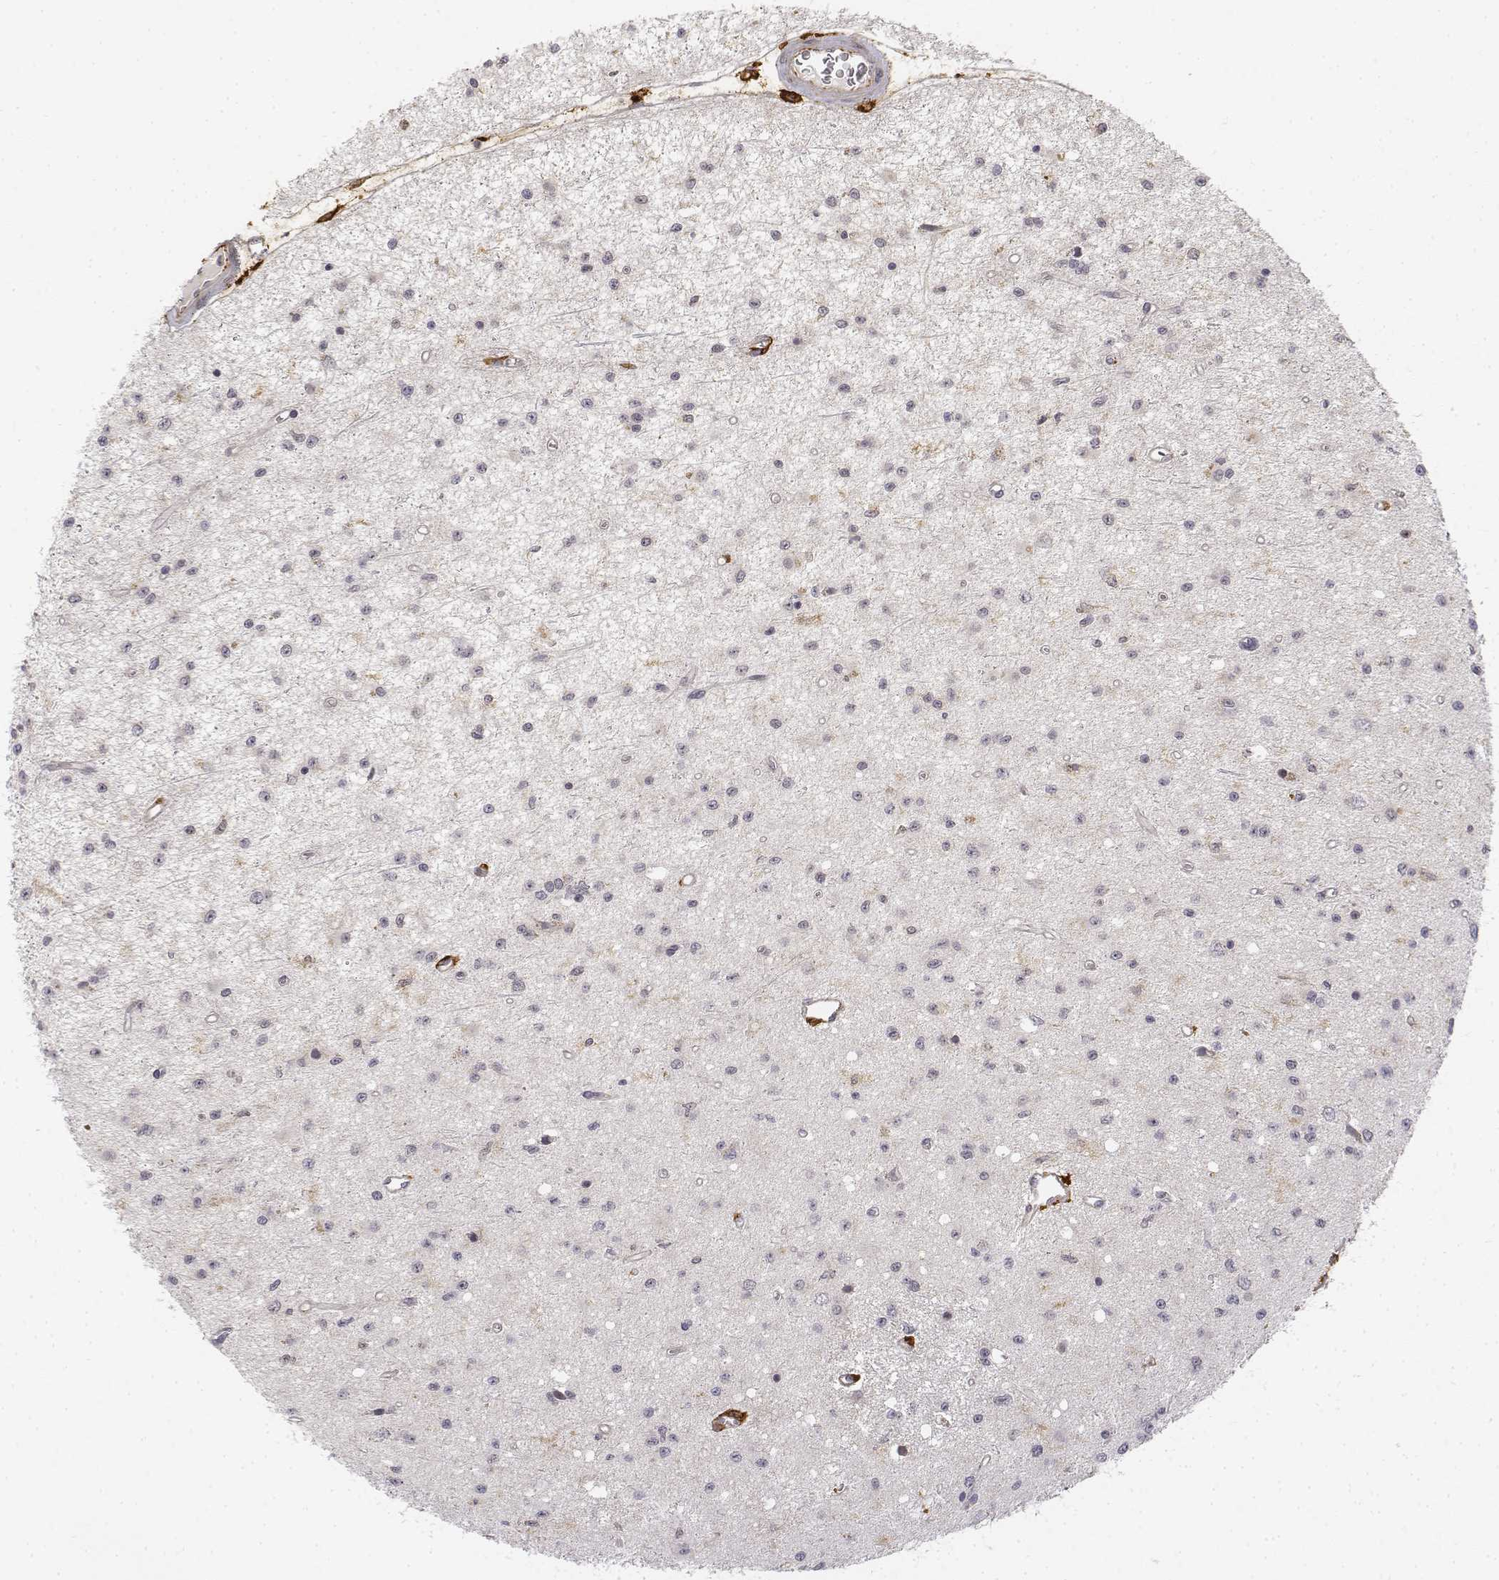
{"staining": {"intensity": "negative", "quantity": "none", "location": "none"}, "tissue": "glioma", "cell_type": "Tumor cells", "image_type": "cancer", "snomed": [{"axis": "morphology", "description": "Glioma, malignant, Low grade"}, {"axis": "topography", "description": "Brain"}], "caption": "Glioma was stained to show a protein in brown. There is no significant positivity in tumor cells.", "gene": "CD14", "patient": {"sex": "female", "age": 45}}